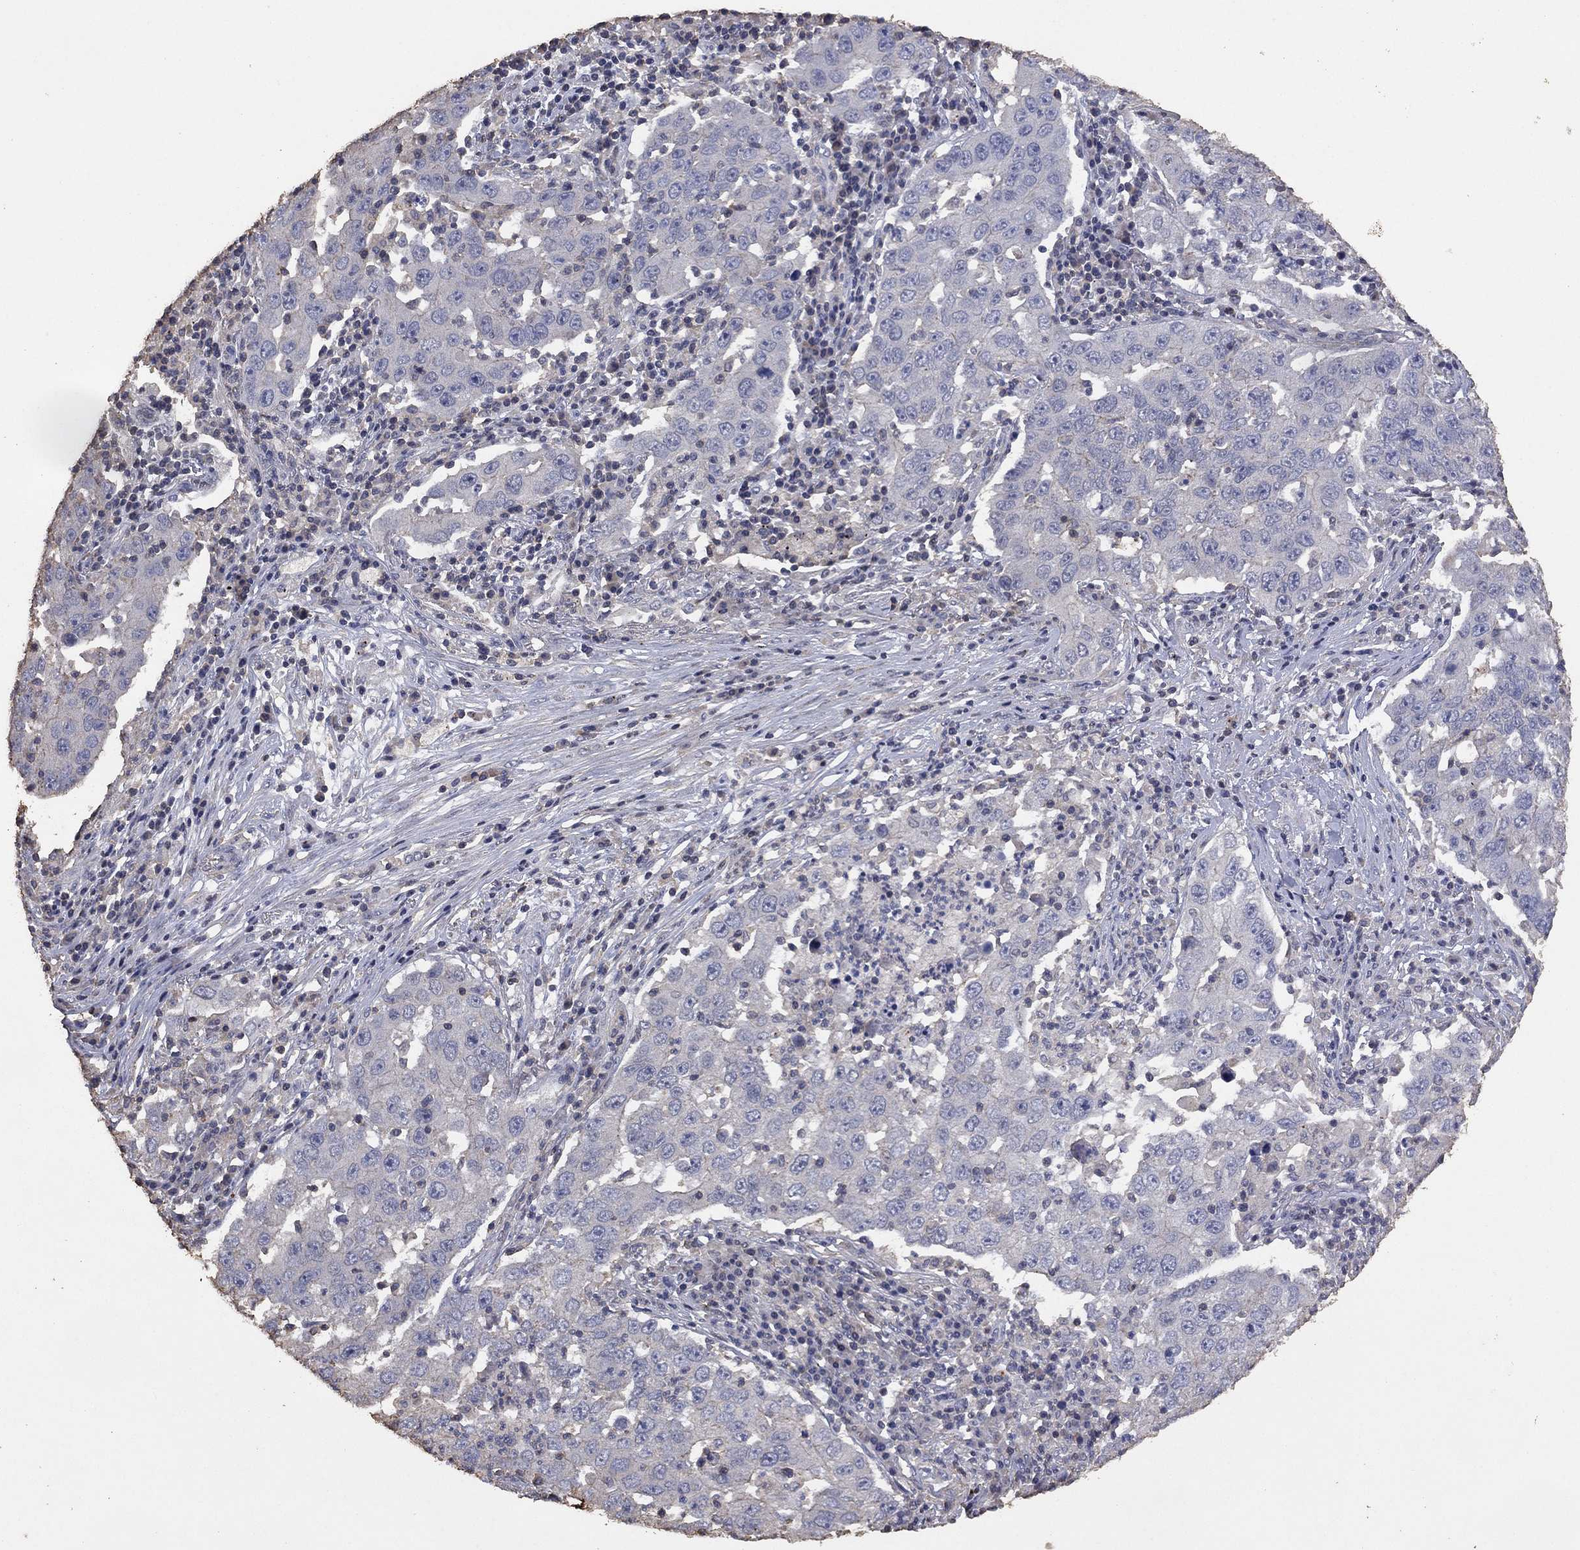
{"staining": {"intensity": "negative", "quantity": "none", "location": "none"}, "tissue": "lung cancer", "cell_type": "Tumor cells", "image_type": "cancer", "snomed": [{"axis": "morphology", "description": "Adenocarcinoma, NOS"}, {"axis": "topography", "description": "Lung"}], "caption": "DAB (3,3'-diaminobenzidine) immunohistochemical staining of human lung cancer displays no significant positivity in tumor cells.", "gene": "ADPRHL1", "patient": {"sex": "male", "age": 73}}